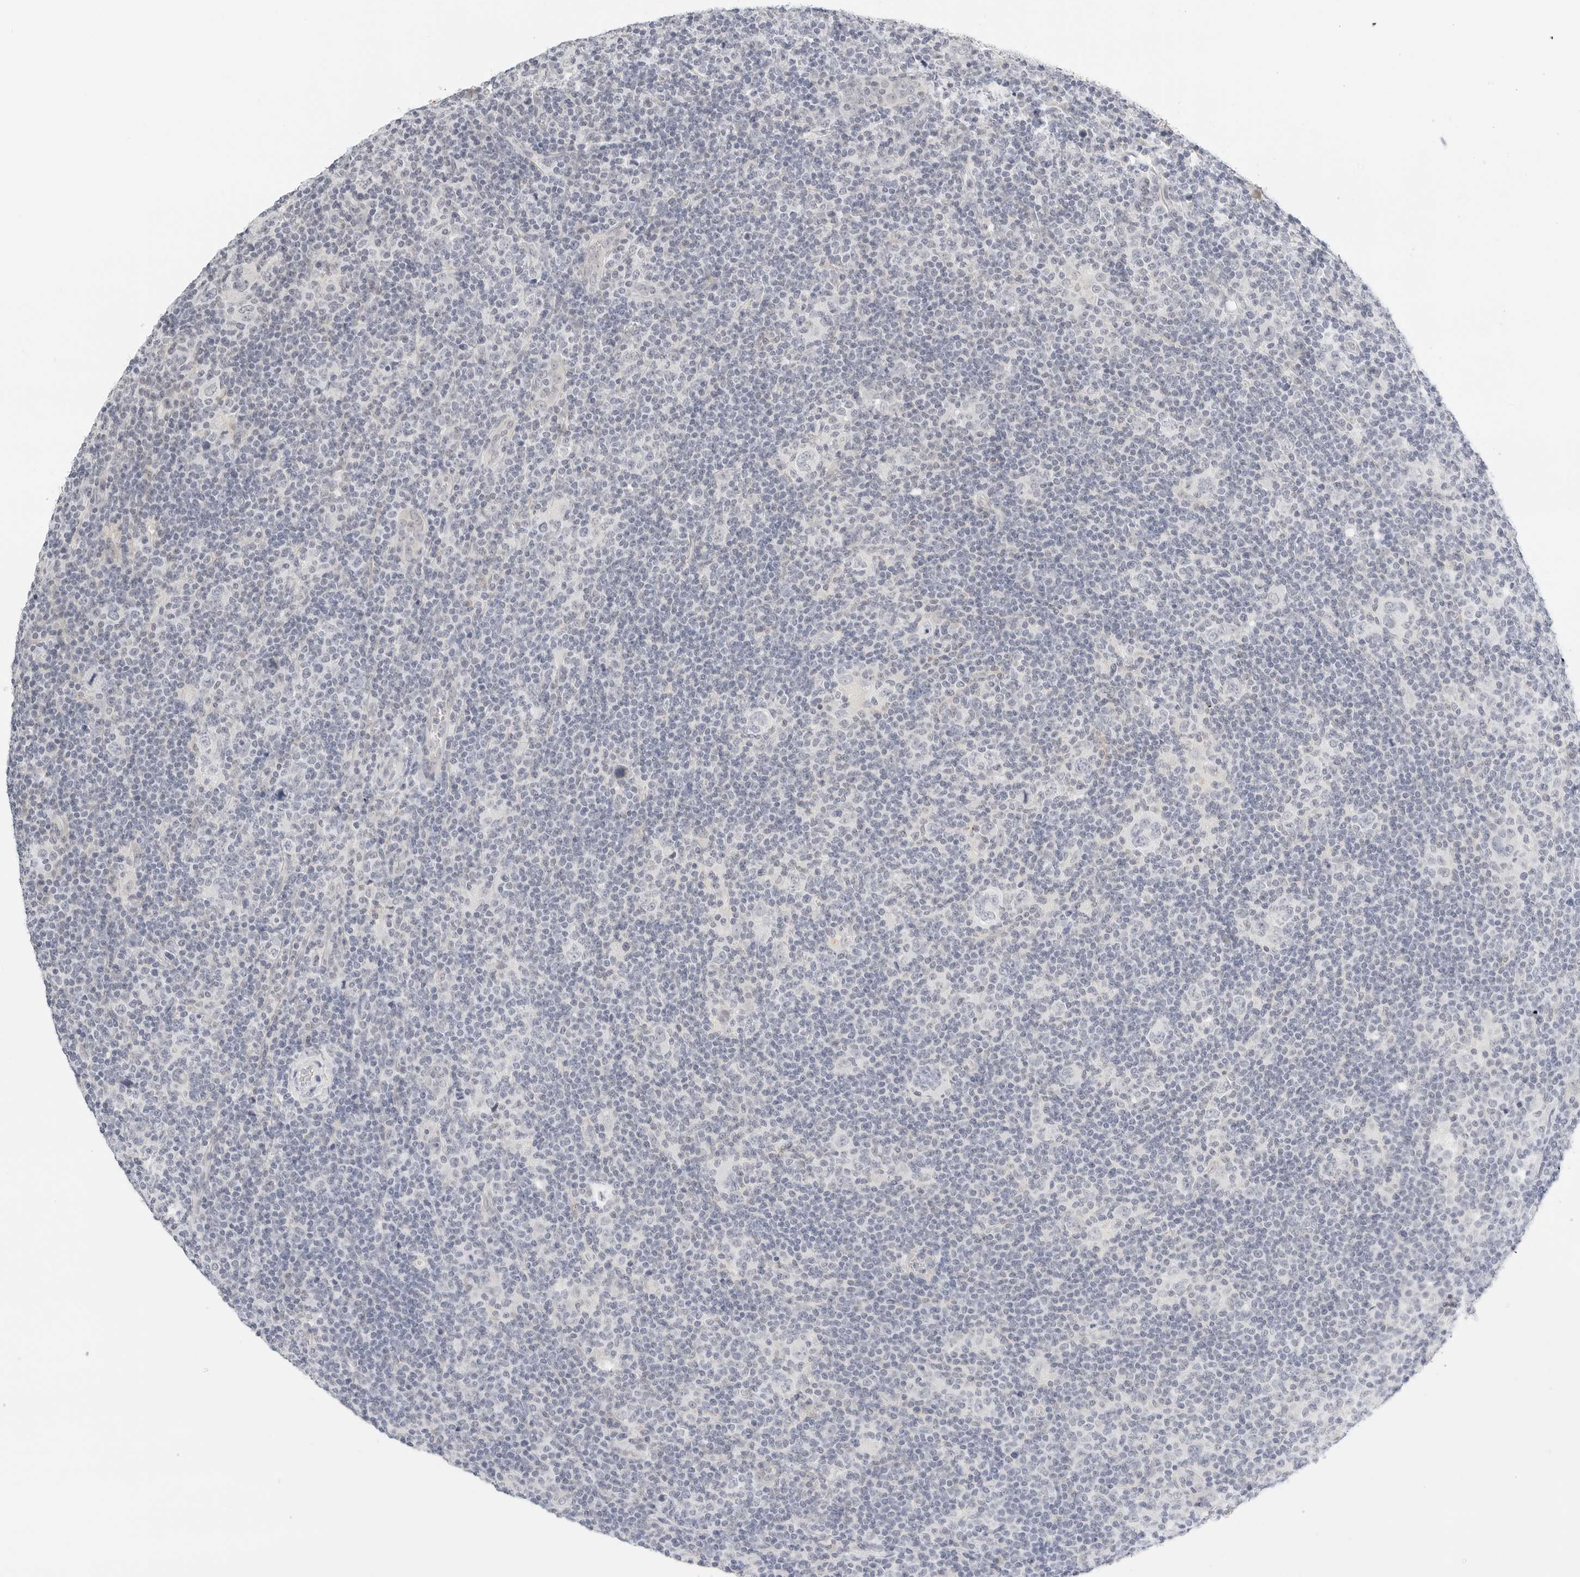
{"staining": {"intensity": "negative", "quantity": "none", "location": "none"}, "tissue": "lymphoma", "cell_type": "Tumor cells", "image_type": "cancer", "snomed": [{"axis": "morphology", "description": "Hodgkin's disease, NOS"}, {"axis": "topography", "description": "Lymph node"}], "caption": "Tumor cells are negative for protein expression in human lymphoma.", "gene": "PKDCC", "patient": {"sex": "female", "age": 57}}